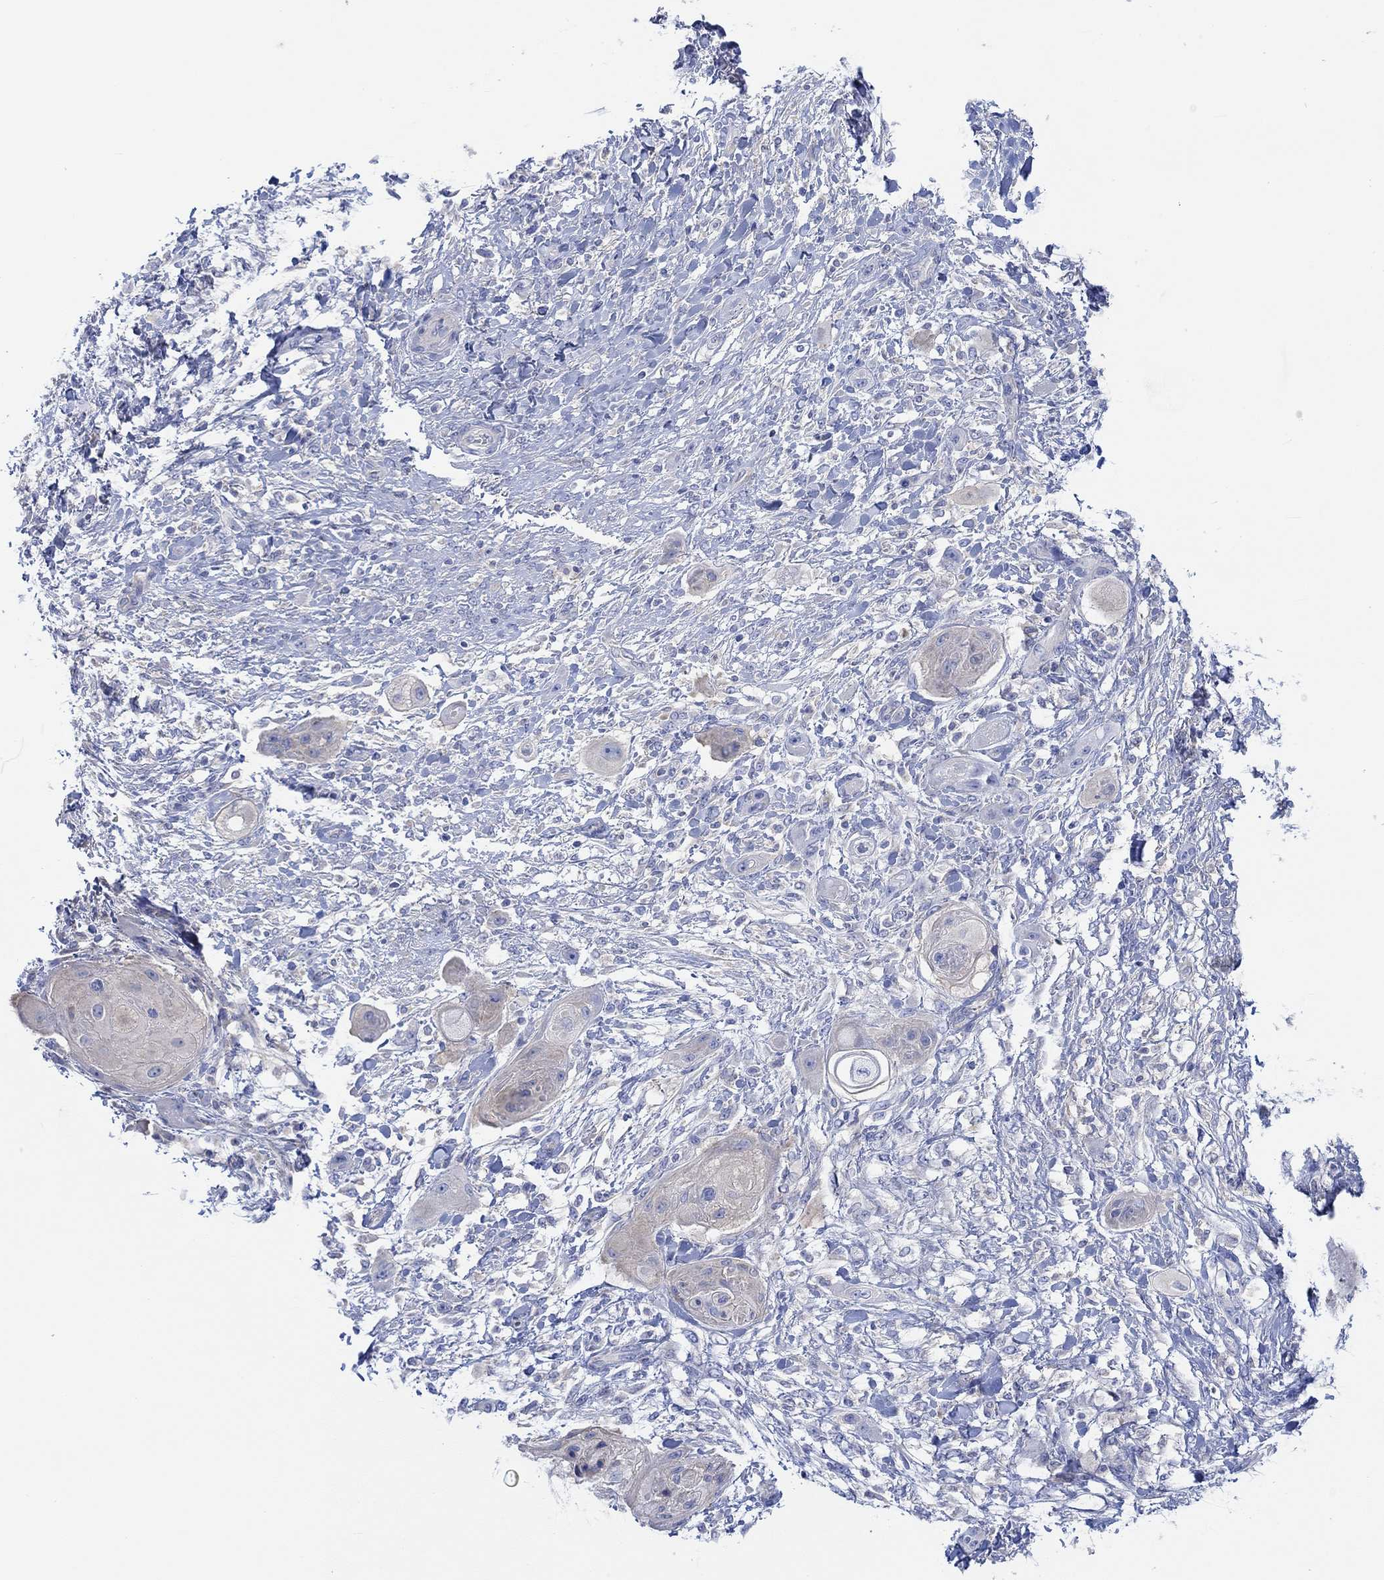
{"staining": {"intensity": "negative", "quantity": "none", "location": "none"}, "tissue": "skin cancer", "cell_type": "Tumor cells", "image_type": "cancer", "snomed": [{"axis": "morphology", "description": "Squamous cell carcinoma, NOS"}, {"axis": "topography", "description": "Skin"}], "caption": "A histopathology image of skin cancer (squamous cell carcinoma) stained for a protein displays no brown staining in tumor cells. (DAB (3,3'-diaminobenzidine) IHC with hematoxylin counter stain).", "gene": "REEP6", "patient": {"sex": "male", "age": 62}}